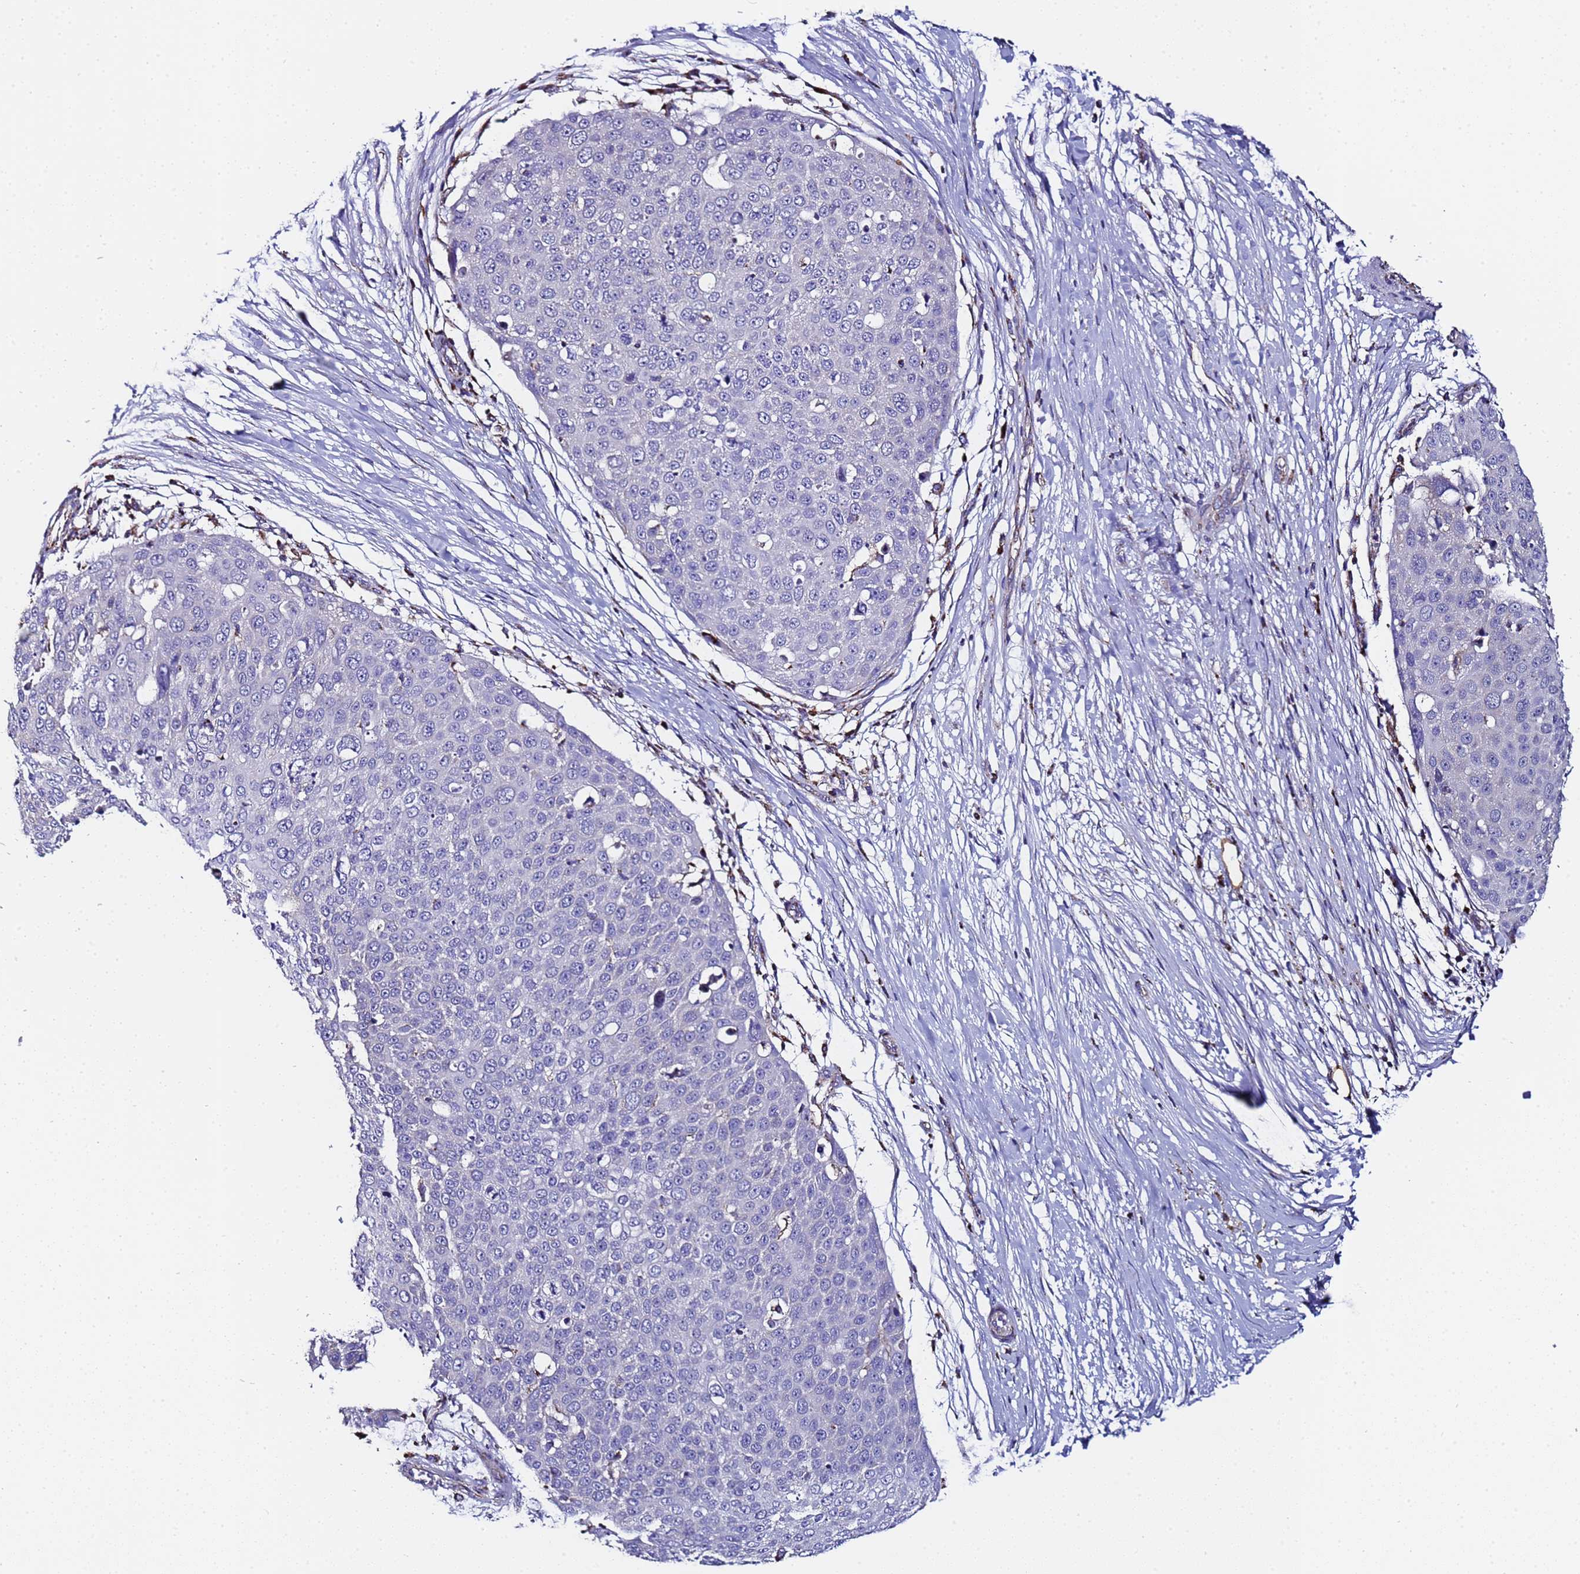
{"staining": {"intensity": "negative", "quantity": "none", "location": "none"}, "tissue": "skin cancer", "cell_type": "Tumor cells", "image_type": "cancer", "snomed": [{"axis": "morphology", "description": "Squamous cell carcinoma, NOS"}, {"axis": "topography", "description": "Skin"}], "caption": "IHC of skin cancer (squamous cell carcinoma) demonstrates no staining in tumor cells. (DAB (3,3'-diaminobenzidine) immunohistochemistry (IHC) visualized using brightfield microscopy, high magnification).", "gene": "MRPS12", "patient": {"sex": "male", "age": 71}}